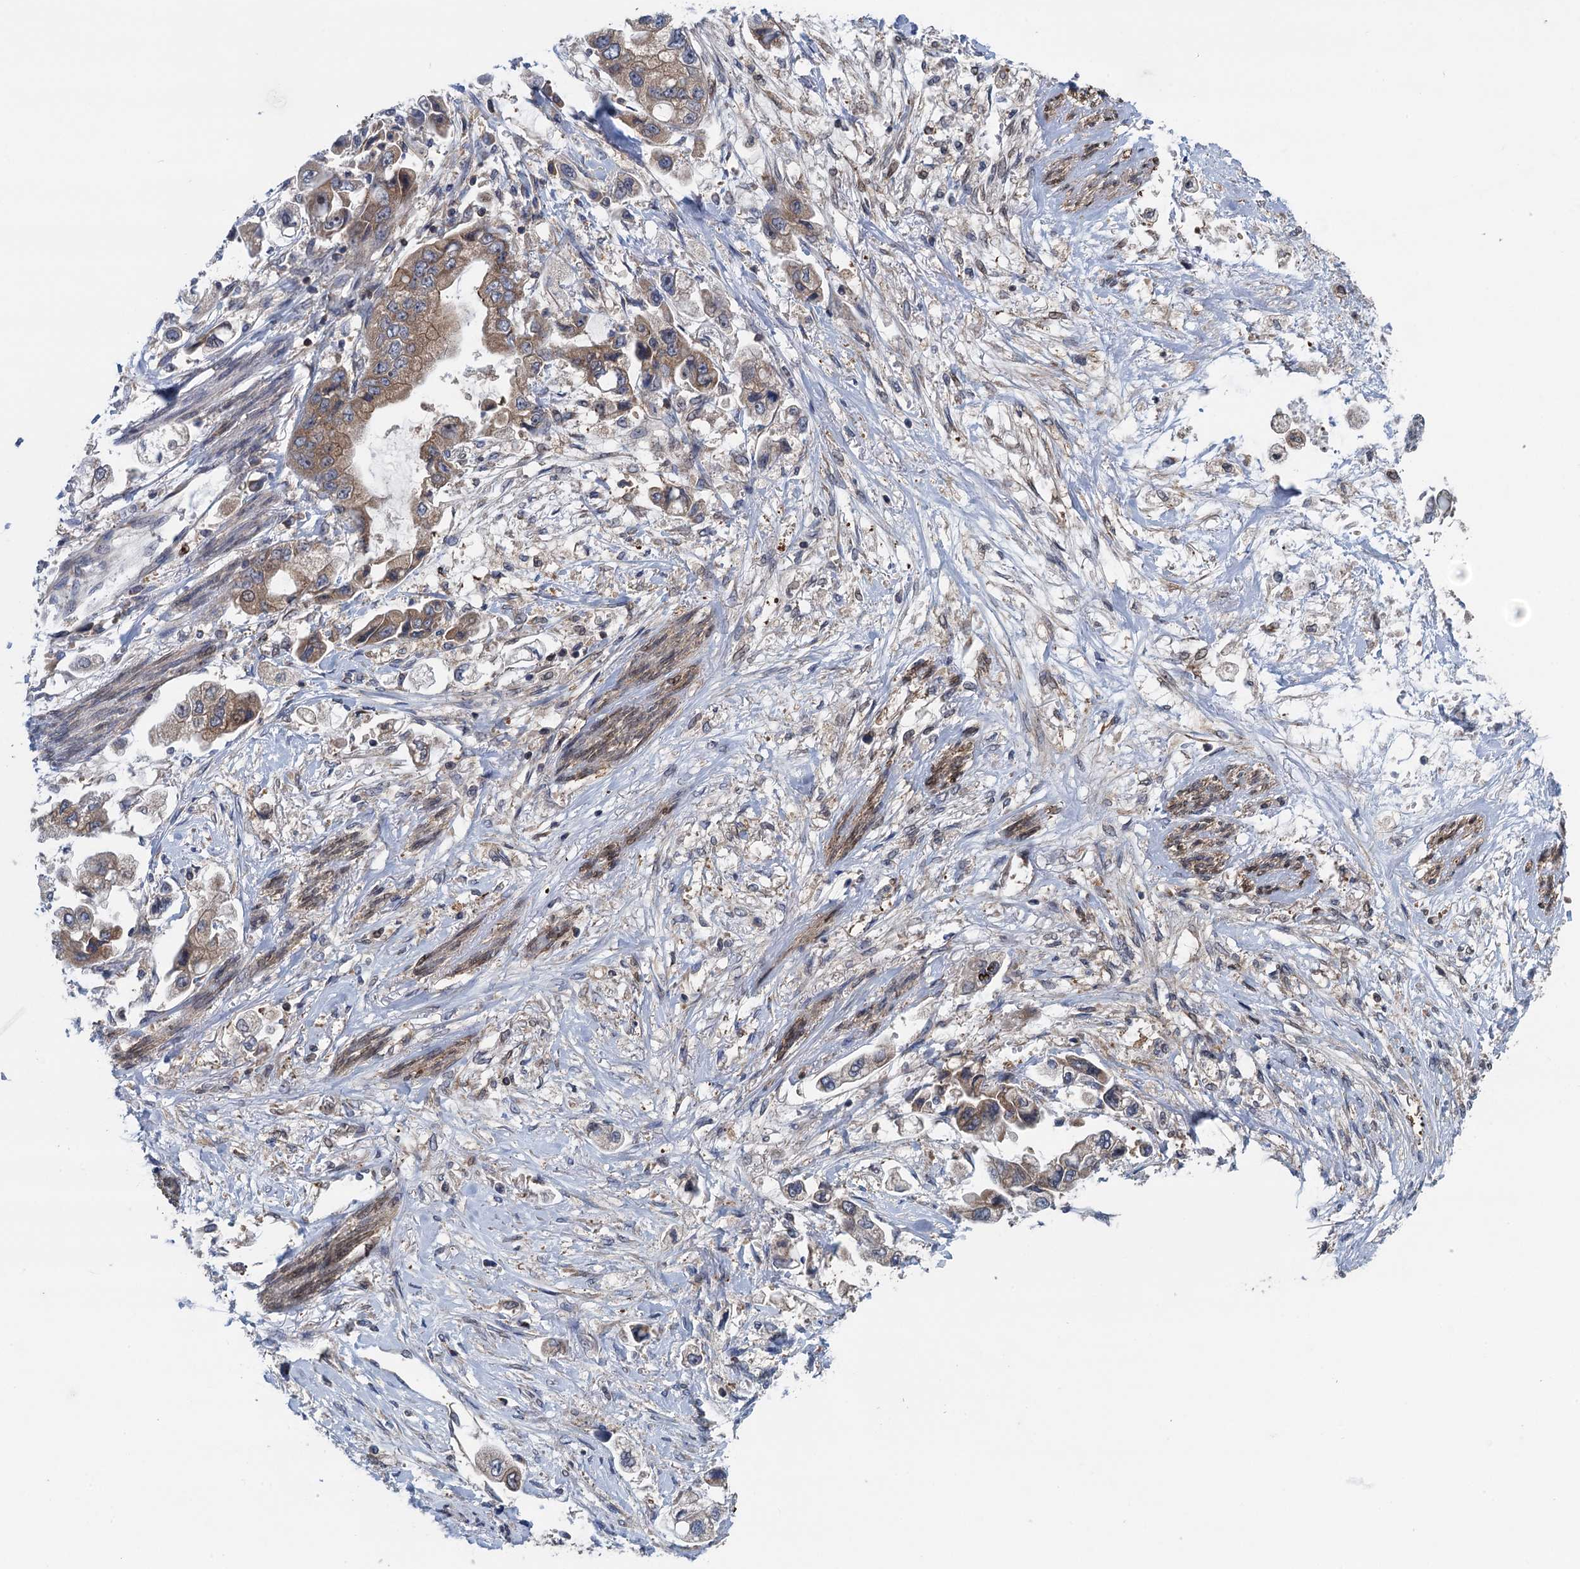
{"staining": {"intensity": "moderate", "quantity": ">75%", "location": "cytoplasmic/membranous"}, "tissue": "stomach cancer", "cell_type": "Tumor cells", "image_type": "cancer", "snomed": [{"axis": "morphology", "description": "Adenocarcinoma, NOS"}, {"axis": "topography", "description": "Stomach"}], "caption": "Immunohistochemical staining of stomach cancer (adenocarcinoma) shows moderate cytoplasmic/membranous protein staining in approximately >75% of tumor cells. (Brightfield microscopy of DAB IHC at high magnification).", "gene": "CNTN5", "patient": {"sex": "male", "age": 62}}